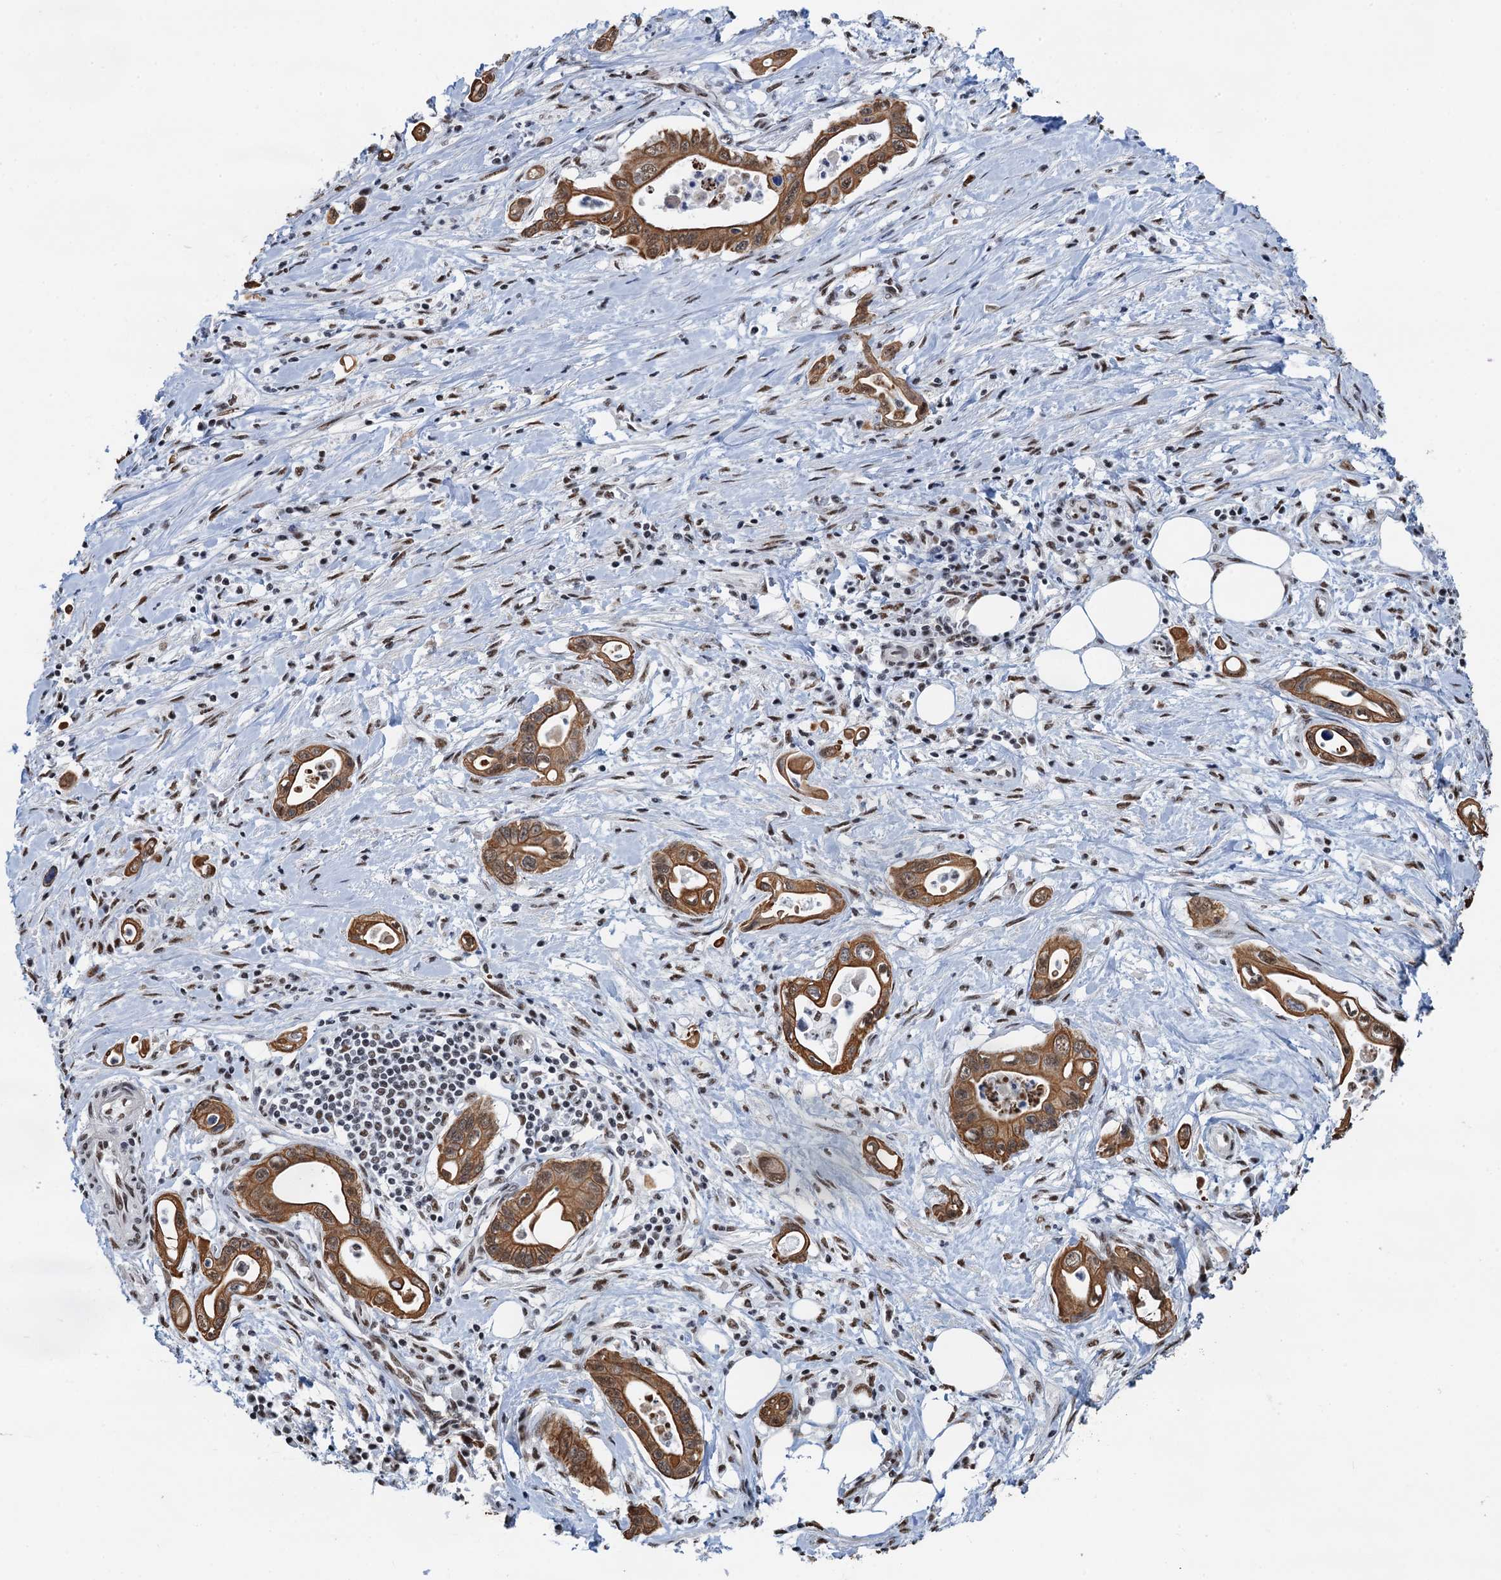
{"staining": {"intensity": "strong", "quantity": ">75%", "location": "cytoplasmic/membranous"}, "tissue": "pancreatic cancer", "cell_type": "Tumor cells", "image_type": "cancer", "snomed": [{"axis": "morphology", "description": "Adenocarcinoma, NOS"}, {"axis": "topography", "description": "Pancreas"}], "caption": "Immunohistochemistry photomicrograph of adenocarcinoma (pancreatic) stained for a protein (brown), which displays high levels of strong cytoplasmic/membranous expression in approximately >75% of tumor cells.", "gene": "ZNF609", "patient": {"sex": "female", "age": 77}}